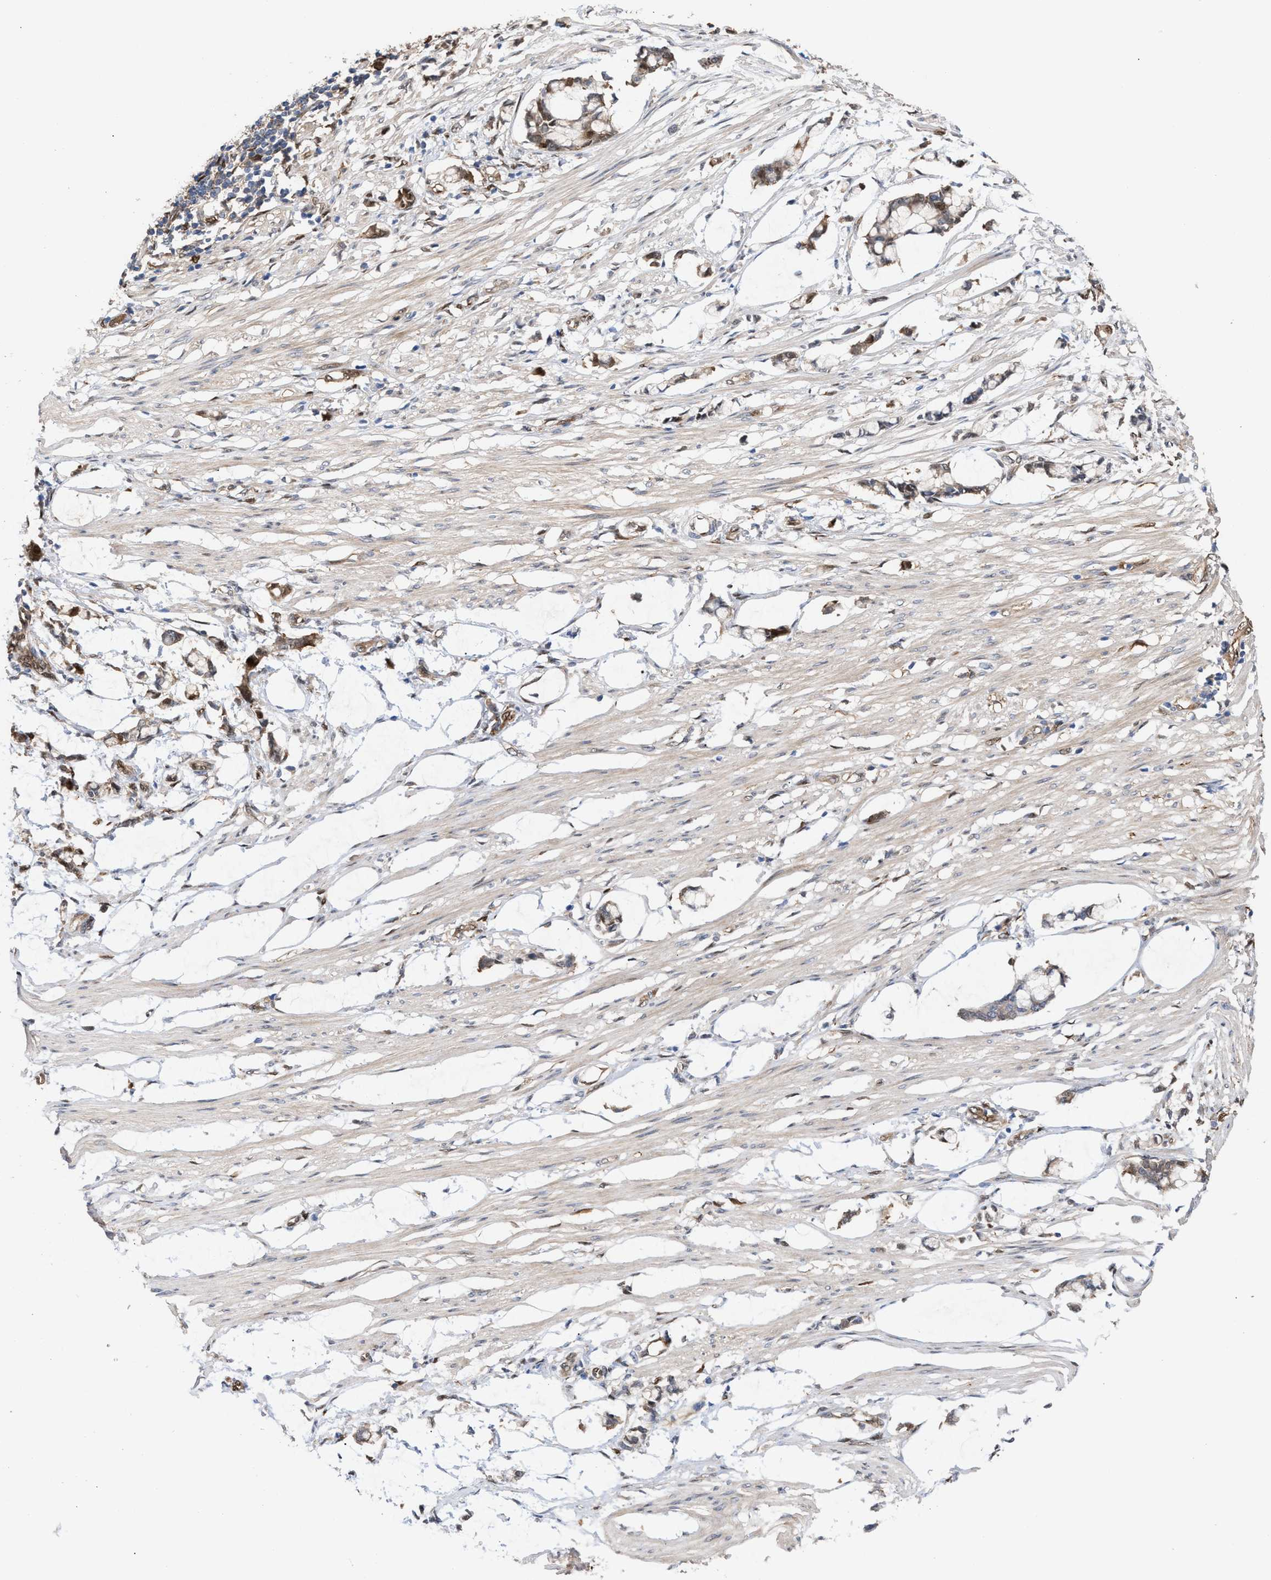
{"staining": {"intensity": "negative", "quantity": "none", "location": "none"}, "tissue": "smooth muscle", "cell_type": "Smooth muscle cells", "image_type": "normal", "snomed": [{"axis": "morphology", "description": "Normal tissue, NOS"}, {"axis": "morphology", "description": "Adenocarcinoma, NOS"}, {"axis": "topography", "description": "Smooth muscle"}, {"axis": "topography", "description": "Colon"}], "caption": "The histopathology image reveals no staining of smooth muscle cells in benign smooth muscle.", "gene": "TP53I3", "patient": {"sex": "male", "age": 14}}